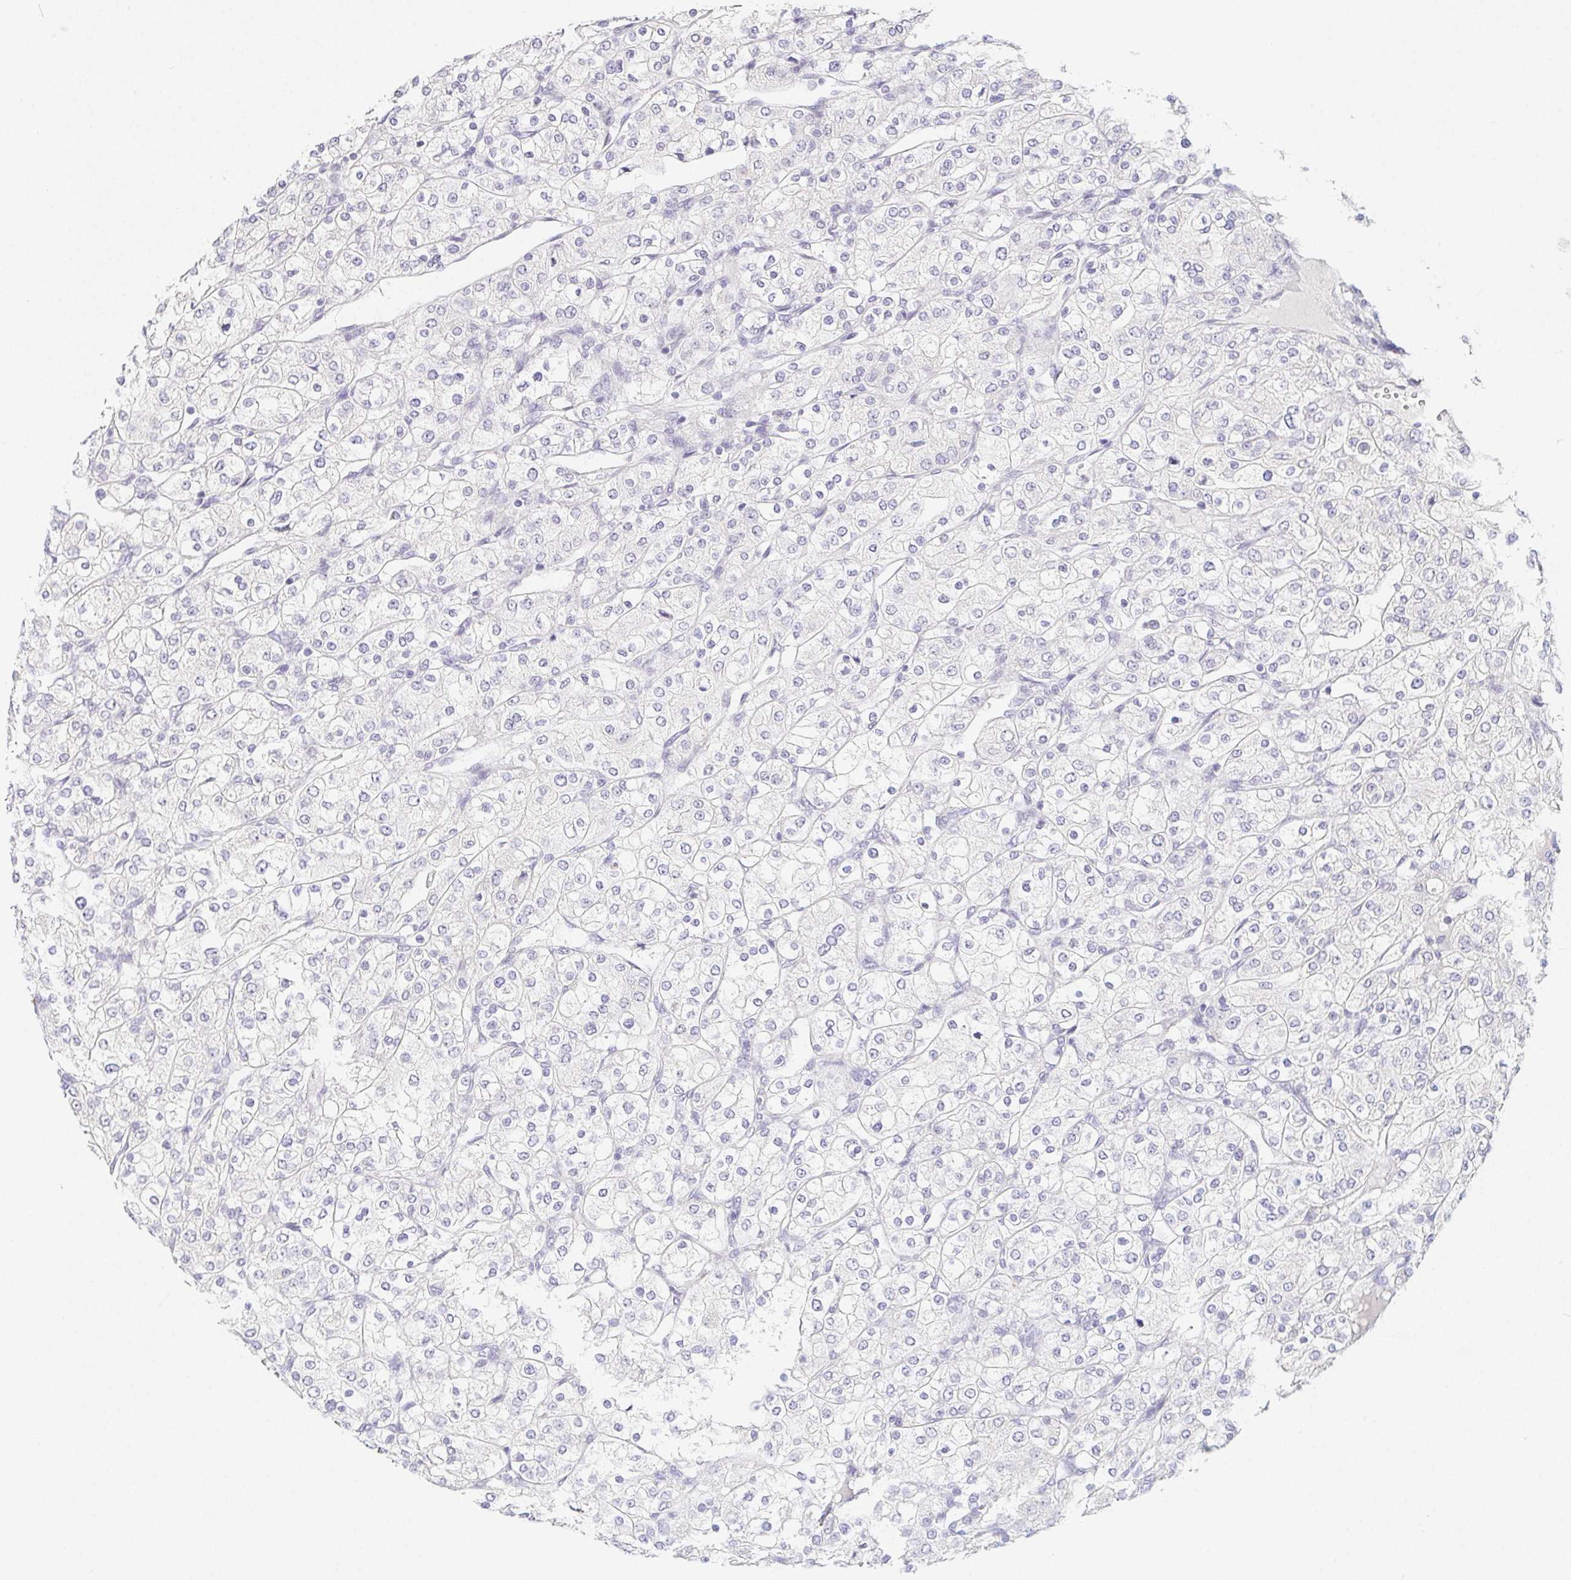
{"staining": {"intensity": "negative", "quantity": "none", "location": "none"}, "tissue": "renal cancer", "cell_type": "Tumor cells", "image_type": "cancer", "snomed": [{"axis": "morphology", "description": "Adenocarcinoma, NOS"}, {"axis": "topography", "description": "Kidney"}], "caption": "Tumor cells are negative for brown protein staining in renal cancer.", "gene": "GLIPR1L1", "patient": {"sex": "male", "age": 80}}